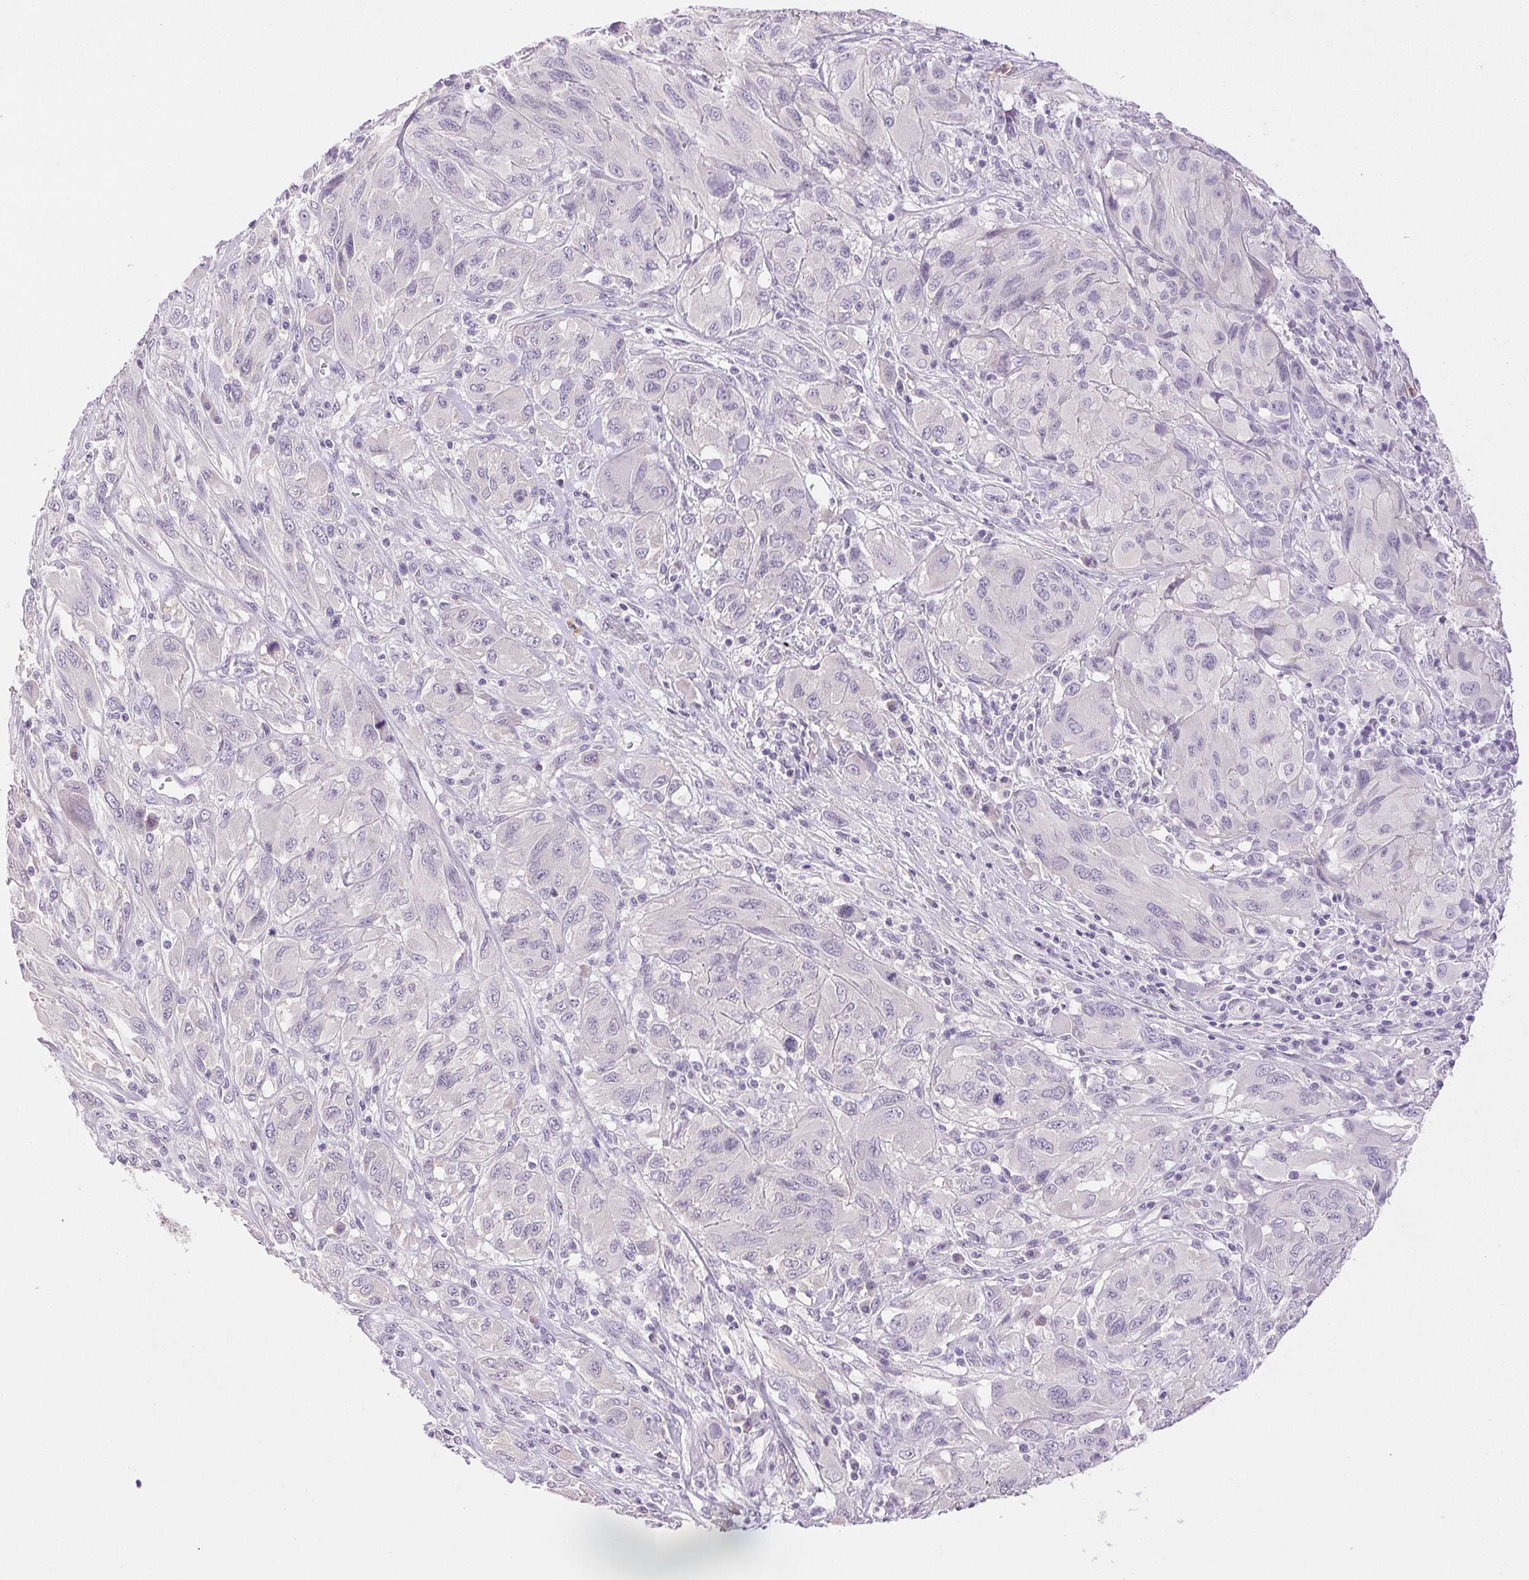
{"staining": {"intensity": "negative", "quantity": "none", "location": "none"}, "tissue": "melanoma", "cell_type": "Tumor cells", "image_type": "cancer", "snomed": [{"axis": "morphology", "description": "Malignant melanoma, NOS"}, {"axis": "topography", "description": "Skin"}], "caption": "Immunohistochemistry of malignant melanoma displays no positivity in tumor cells.", "gene": "EMX2", "patient": {"sex": "female", "age": 91}}